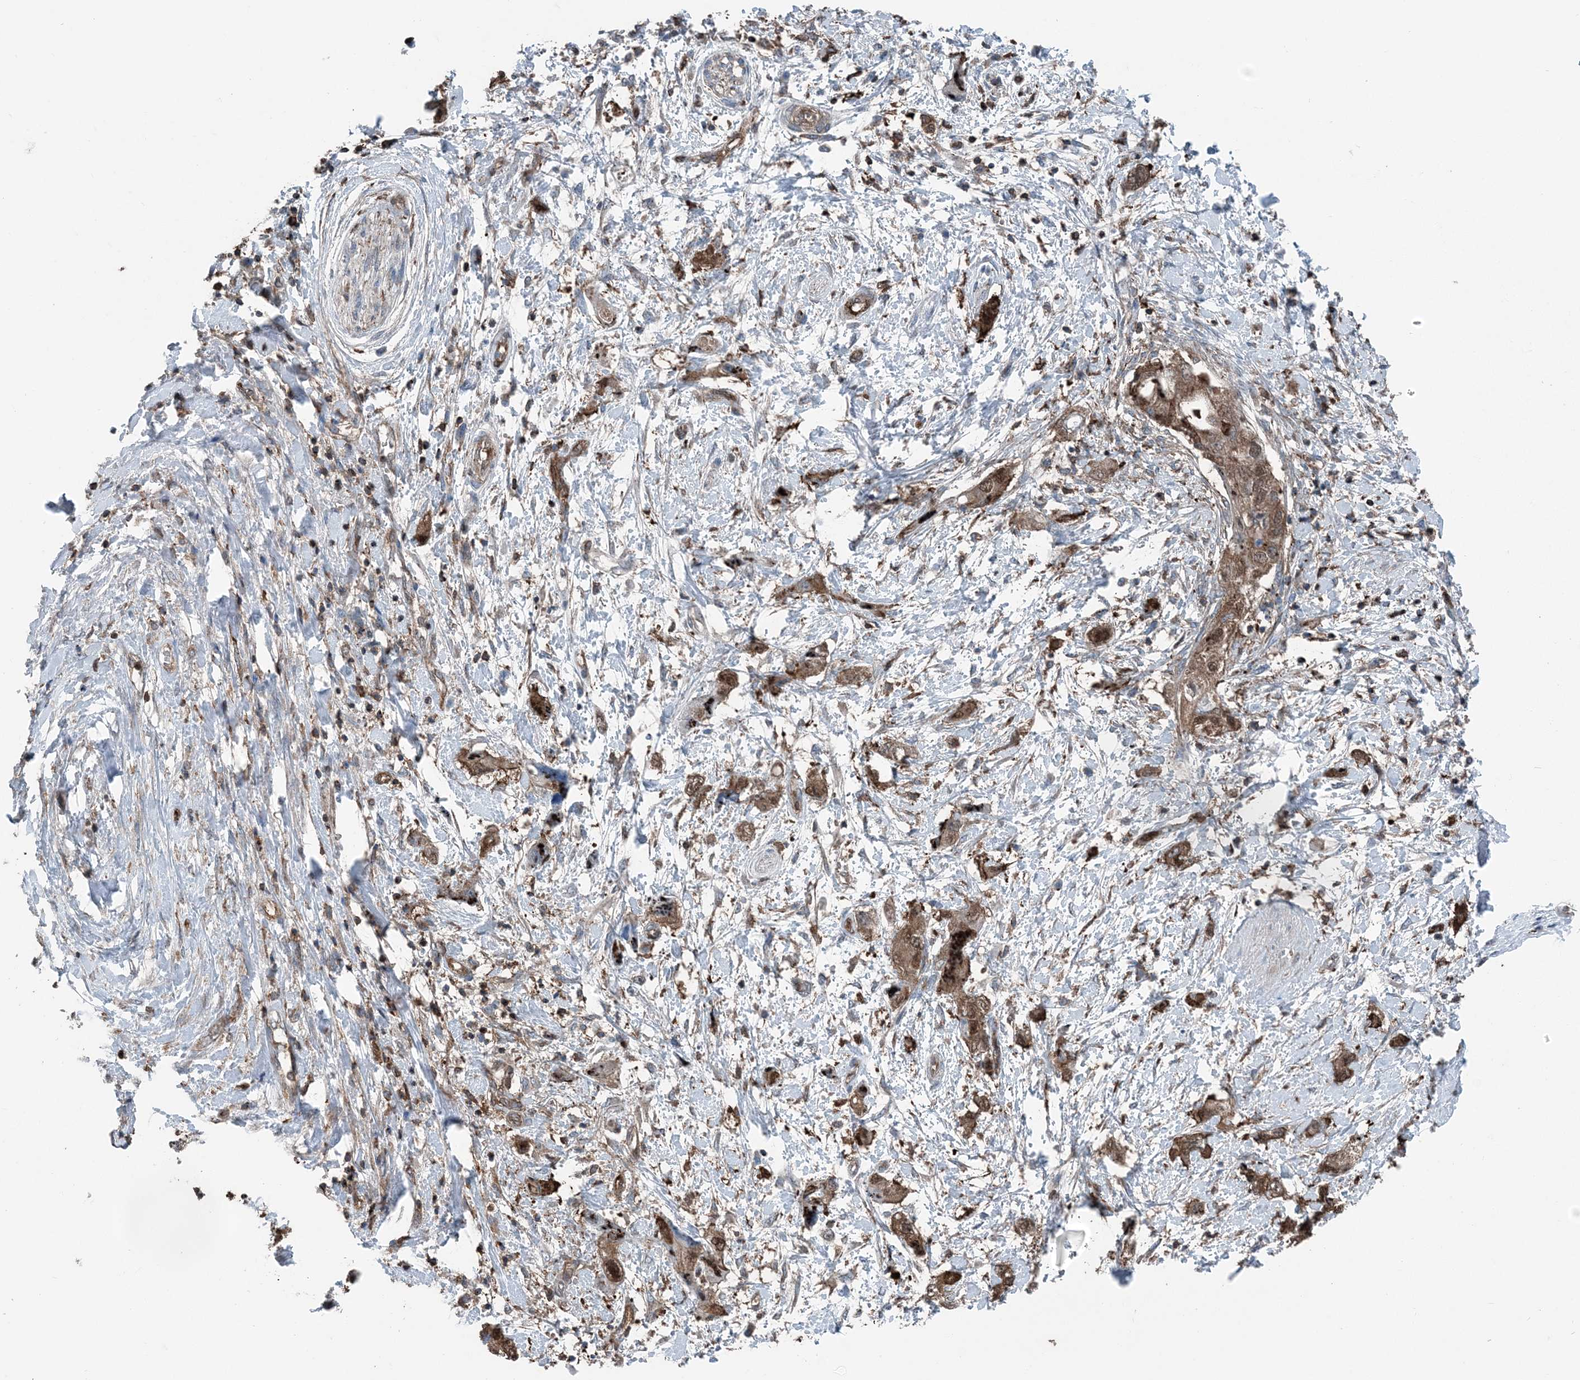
{"staining": {"intensity": "strong", "quantity": ">75%", "location": "cytoplasmic/membranous"}, "tissue": "pancreatic cancer", "cell_type": "Tumor cells", "image_type": "cancer", "snomed": [{"axis": "morphology", "description": "Adenocarcinoma, NOS"}, {"axis": "topography", "description": "Pancreas"}], "caption": "Tumor cells display high levels of strong cytoplasmic/membranous staining in about >75% of cells in human adenocarcinoma (pancreatic). The staining was performed using DAB (3,3'-diaminobenzidine), with brown indicating positive protein expression. Nuclei are stained blue with hematoxylin.", "gene": "CFL1", "patient": {"sex": "female", "age": 73}}